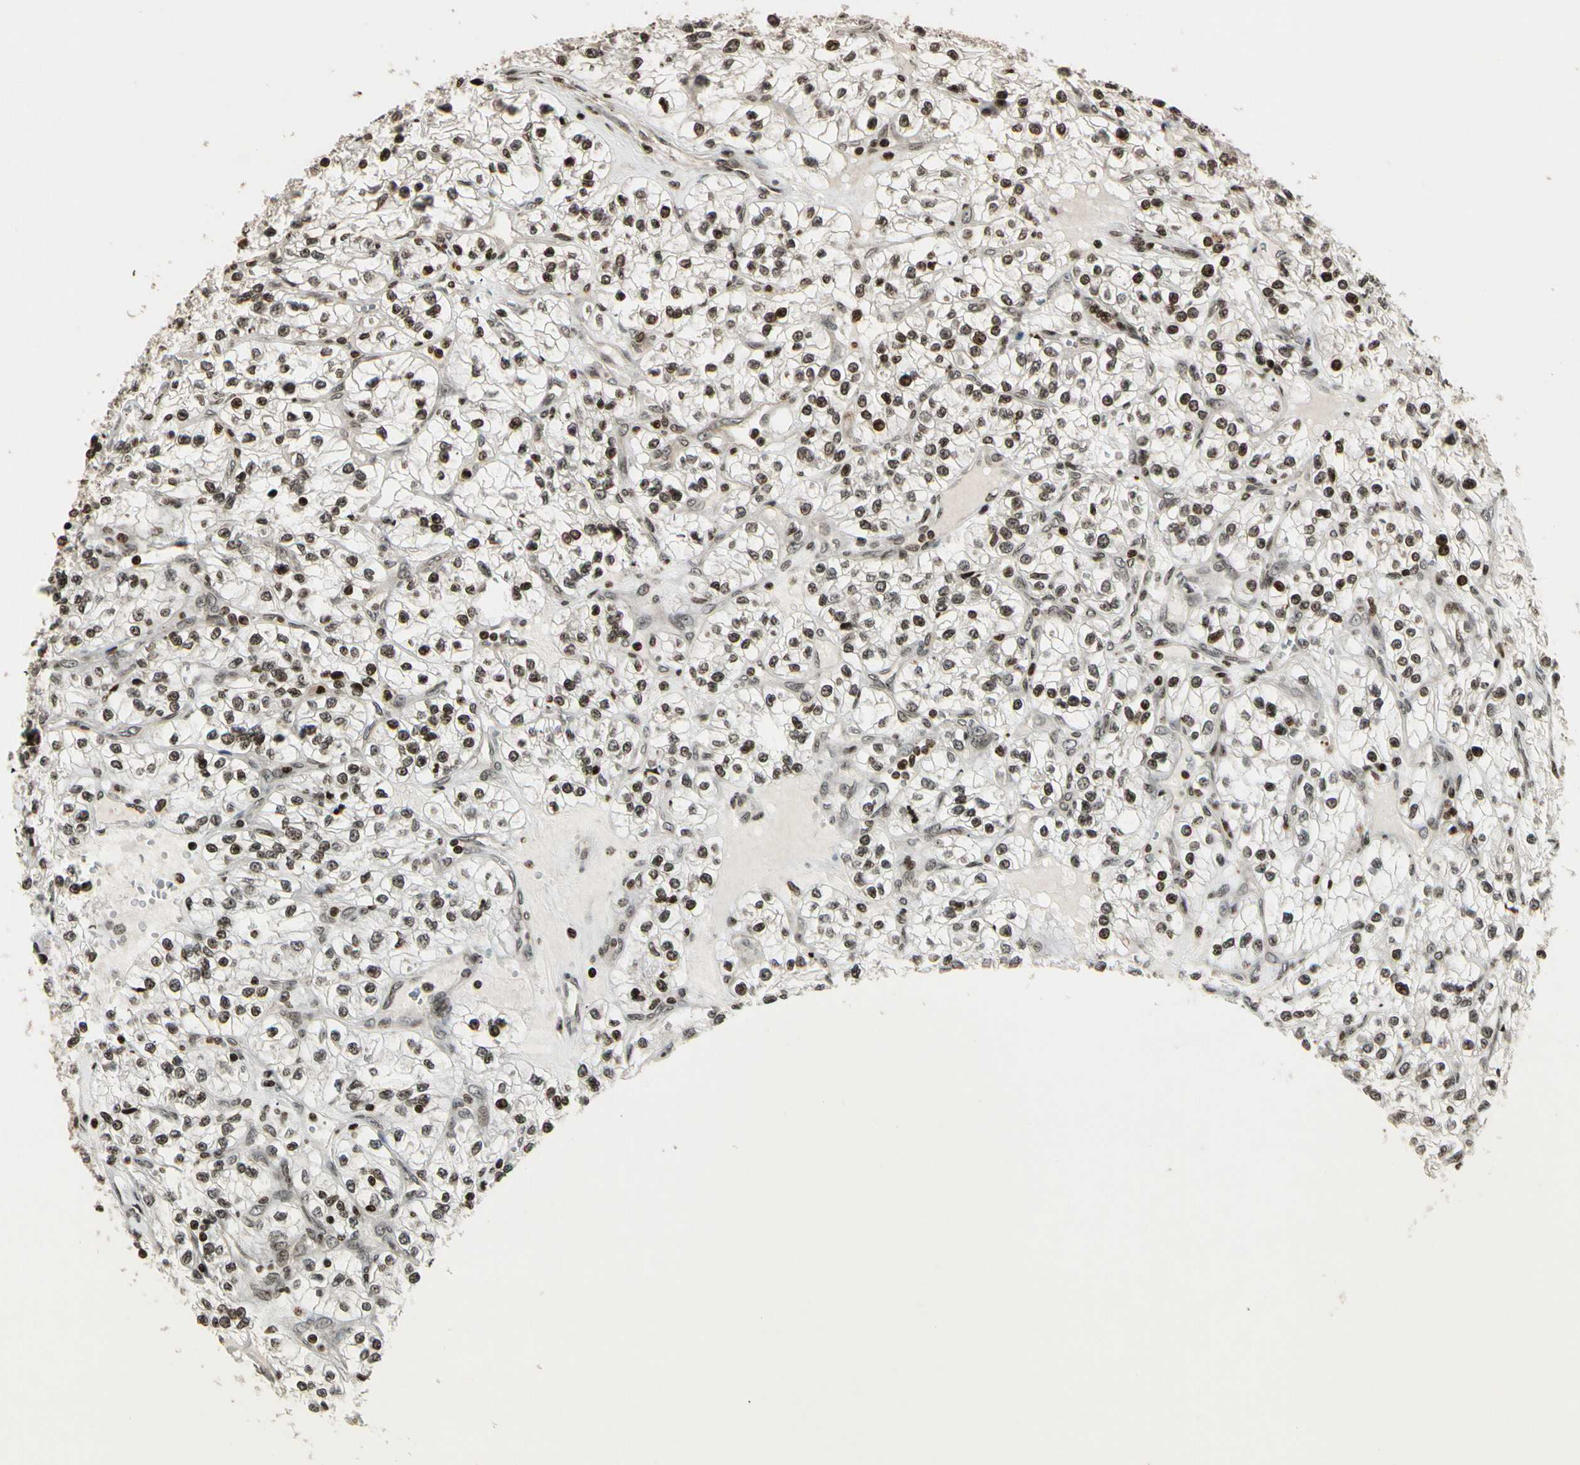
{"staining": {"intensity": "moderate", "quantity": ">75%", "location": "nuclear"}, "tissue": "renal cancer", "cell_type": "Tumor cells", "image_type": "cancer", "snomed": [{"axis": "morphology", "description": "Adenocarcinoma, NOS"}, {"axis": "topography", "description": "Kidney"}], "caption": "An immunohistochemistry (IHC) image of tumor tissue is shown. Protein staining in brown highlights moderate nuclear positivity in adenocarcinoma (renal) within tumor cells. (IHC, brightfield microscopy, high magnification).", "gene": "TSHZ3", "patient": {"sex": "female", "age": 57}}